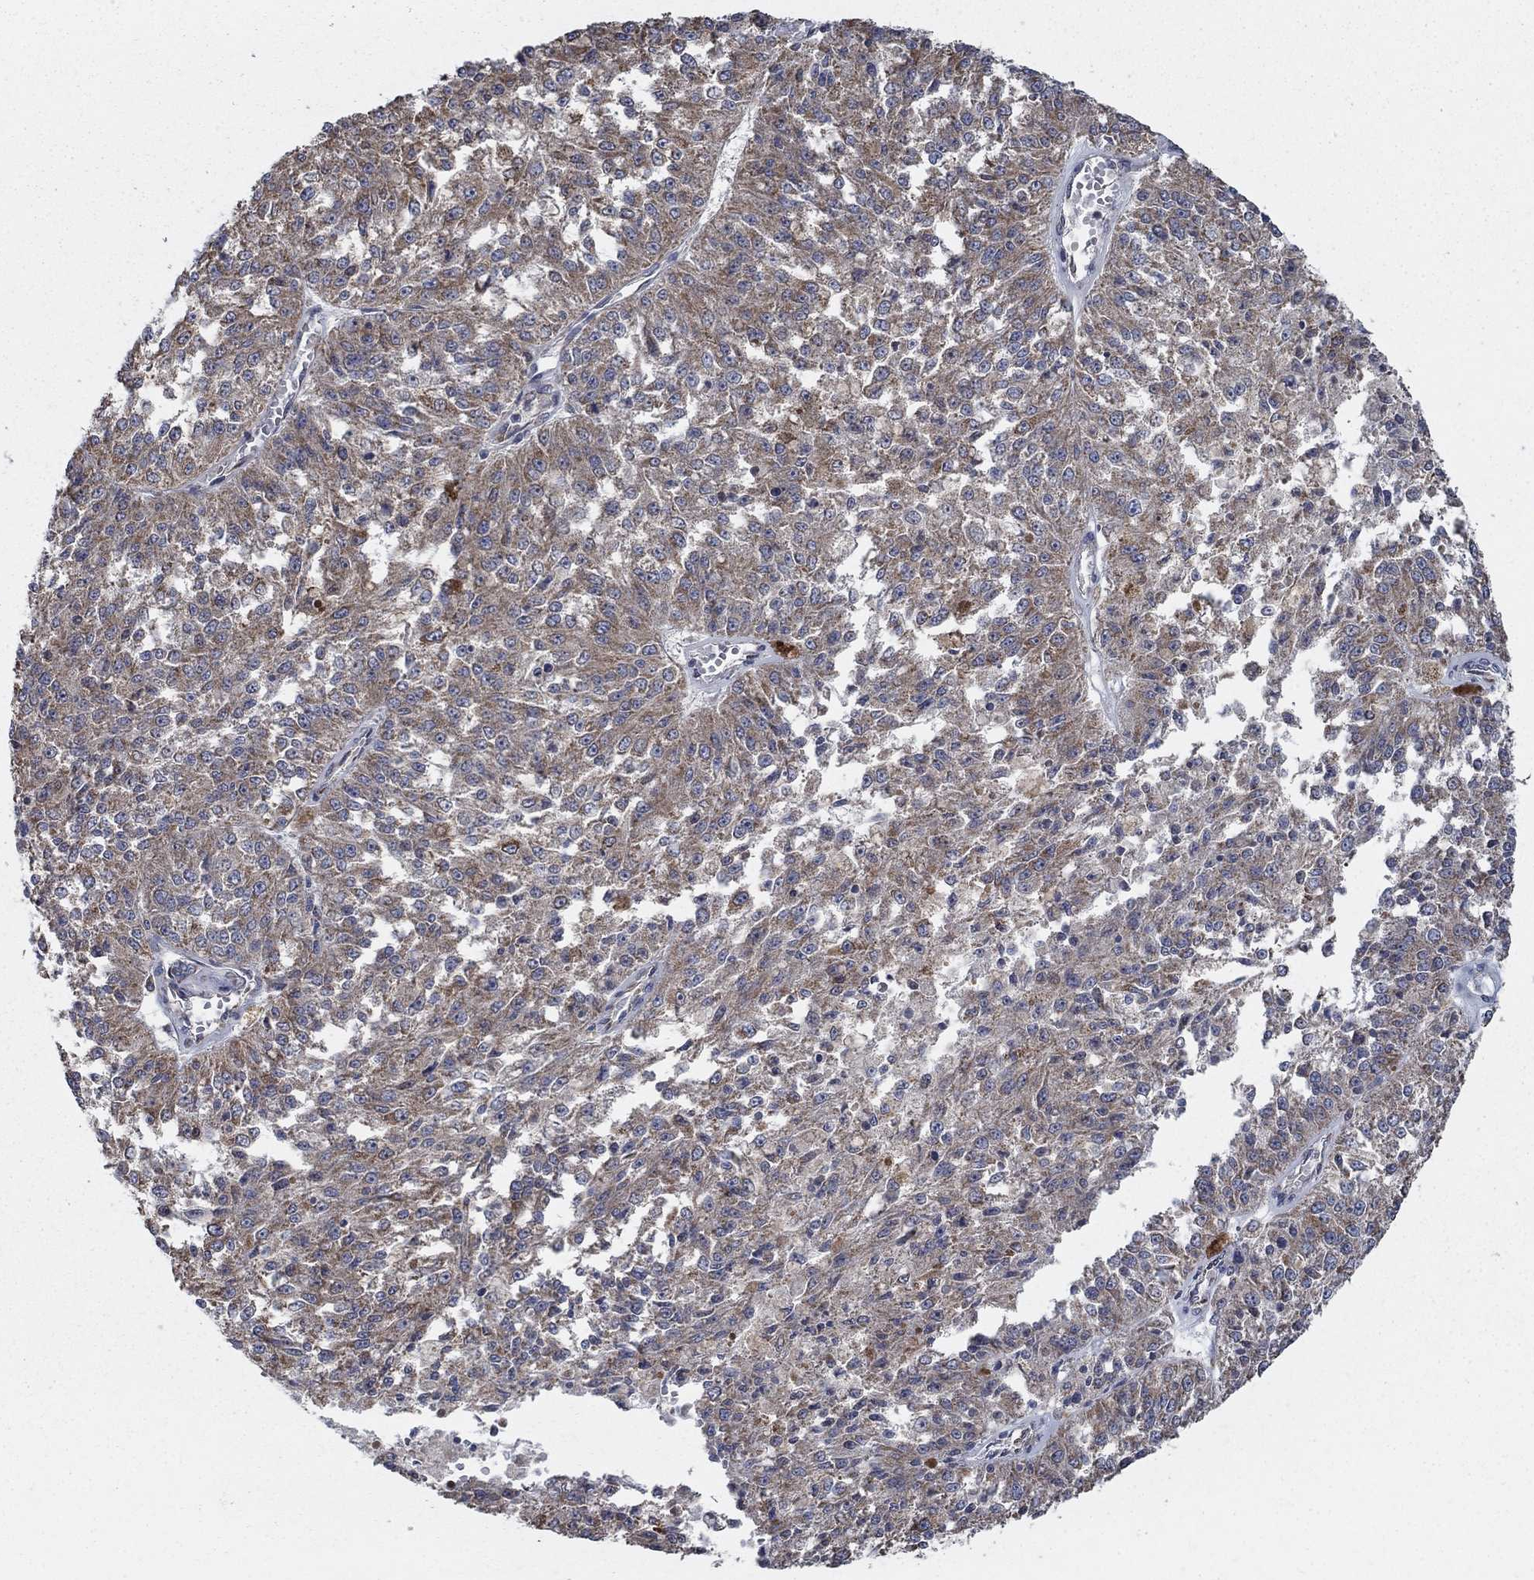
{"staining": {"intensity": "moderate", "quantity": "25%-75%", "location": "cytoplasmic/membranous"}, "tissue": "melanoma", "cell_type": "Tumor cells", "image_type": "cancer", "snomed": [{"axis": "morphology", "description": "Malignant melanoma, Metastatic site"}, {"axis": "topography", "description": "Lymph node"}], "caption": "The photomicrograph exhibits staining of malignant melanoma (metastatic site), revealing moderate cytoplasmic/membranous protein staining (brown color) within tumor cells. Immunohistochemistry stains the protein in brown and the nuclei are stained blue.", "gene": "NCEH1", "patient": {"sex": "female", "age": 64}}